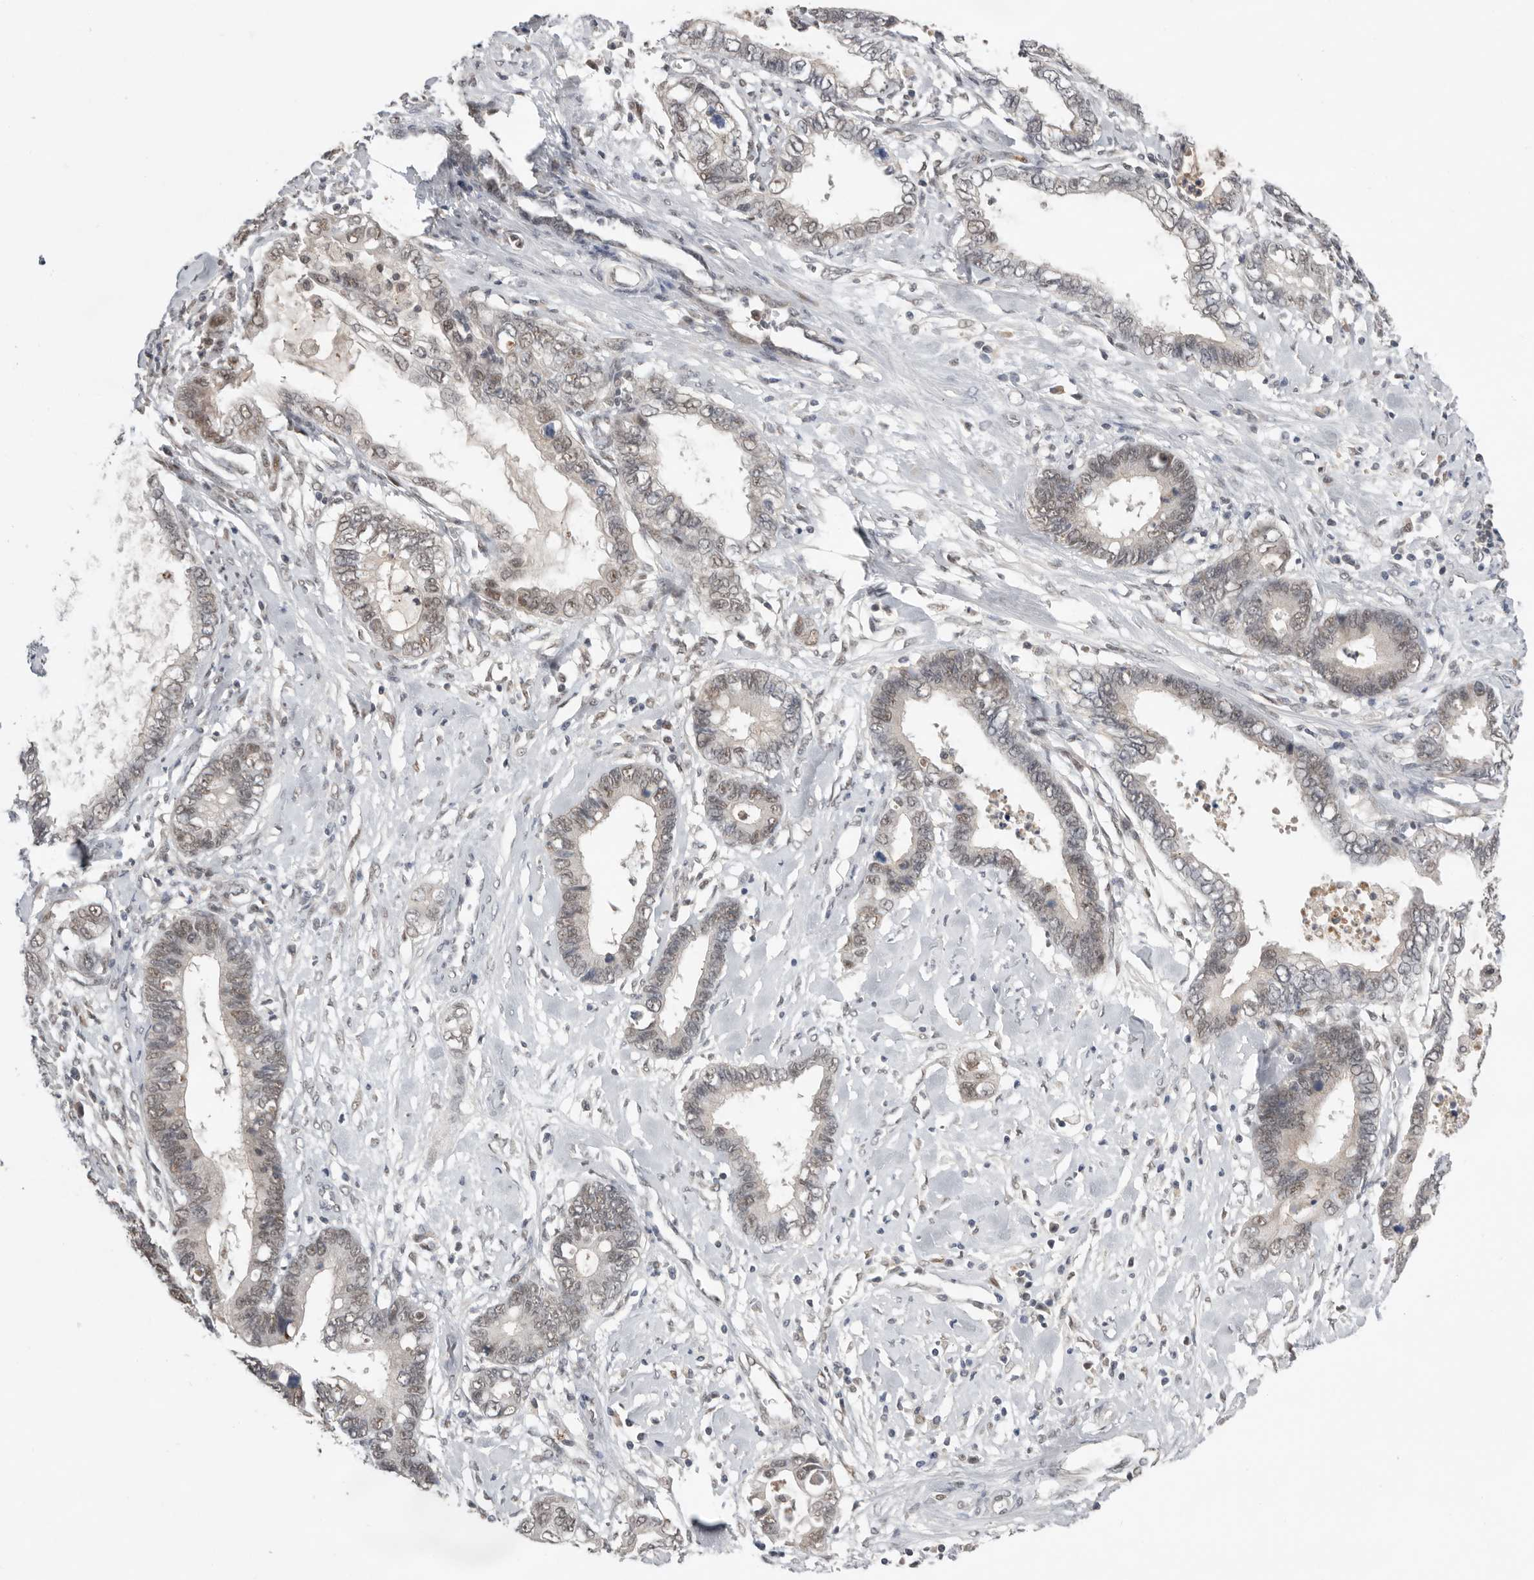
{"staining": {"intensity": "moderate", "quantity": ">75%", "location": "nuclear"}, "tissue": "cervical cancer", "cell_type": "Tumor cells", "image_type": "cancer", "snomed": [{"axis": "morphology", "description": "Adenocarcinoma, NOS"}, {"axis": "topography", "description": "Cervix"}], "caption": "Cervical cancer (adenocarcinoma) was stained to show a protein in brown. There is medium levels of moderate nuclear staining in about >75% of tumor cells.", "gene": "BRCA2", "patient": {"sex": "female", "age": 44}}